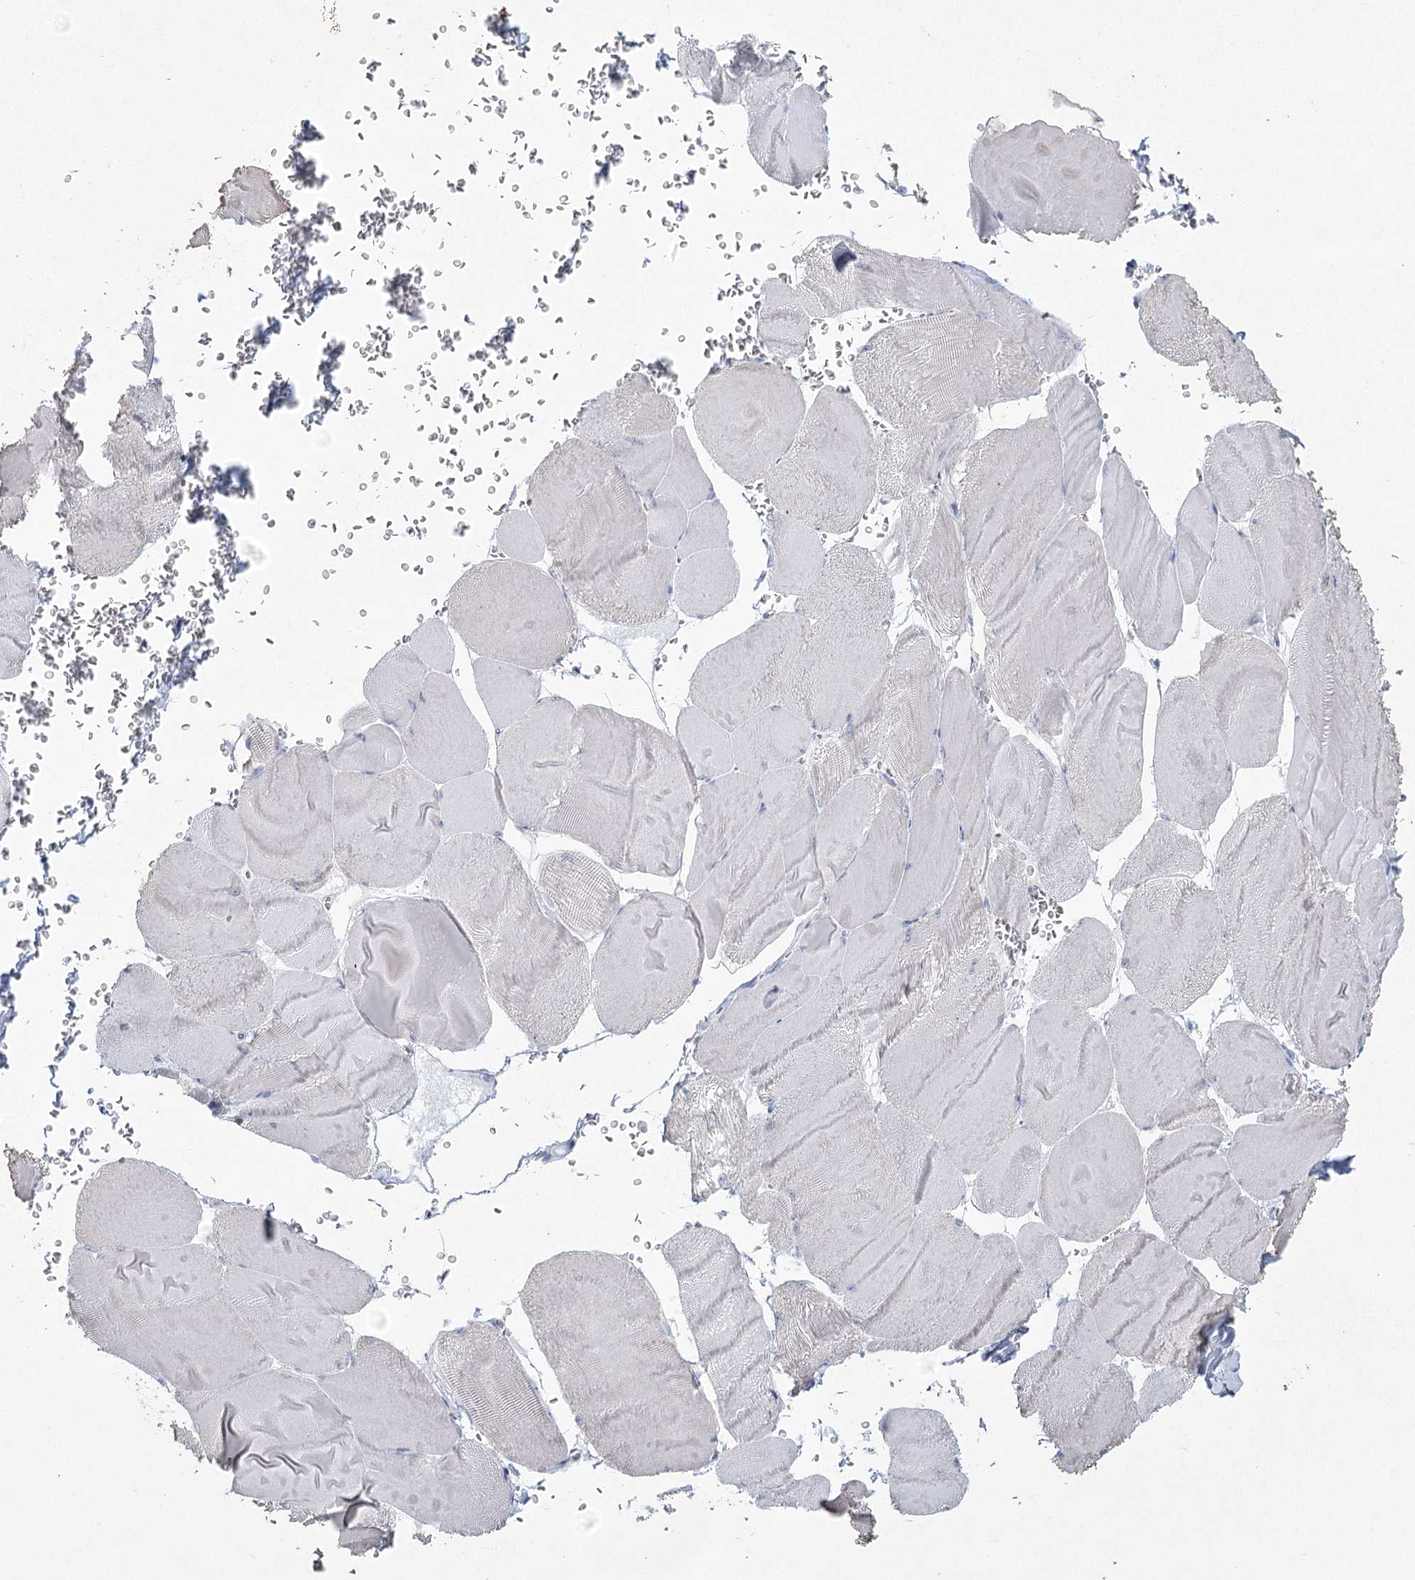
{"staining": {"intensity": "negative", "quantity": "none", "location": "none"}, "tissue": "skeletal muscle", "cell_type": "Myocytes", "image_type": "normal", "snomed": [{"axis": "morphology", "description": "Normal tissue, NOS"}, {"axis": "morphology", "description": "Basal cell carcinoma"}, {"axis": "topography", "description": "Skeletal muscle"}], "caption": "Immunohistochemistry micrograph of benign human skeletal muscle stained for a protein (brown), which exhibits no expression in myocytes. Nuclei are stained in blue.", "gene": "CCDC88A", "patient": {"sex": "female", "age": 64}}